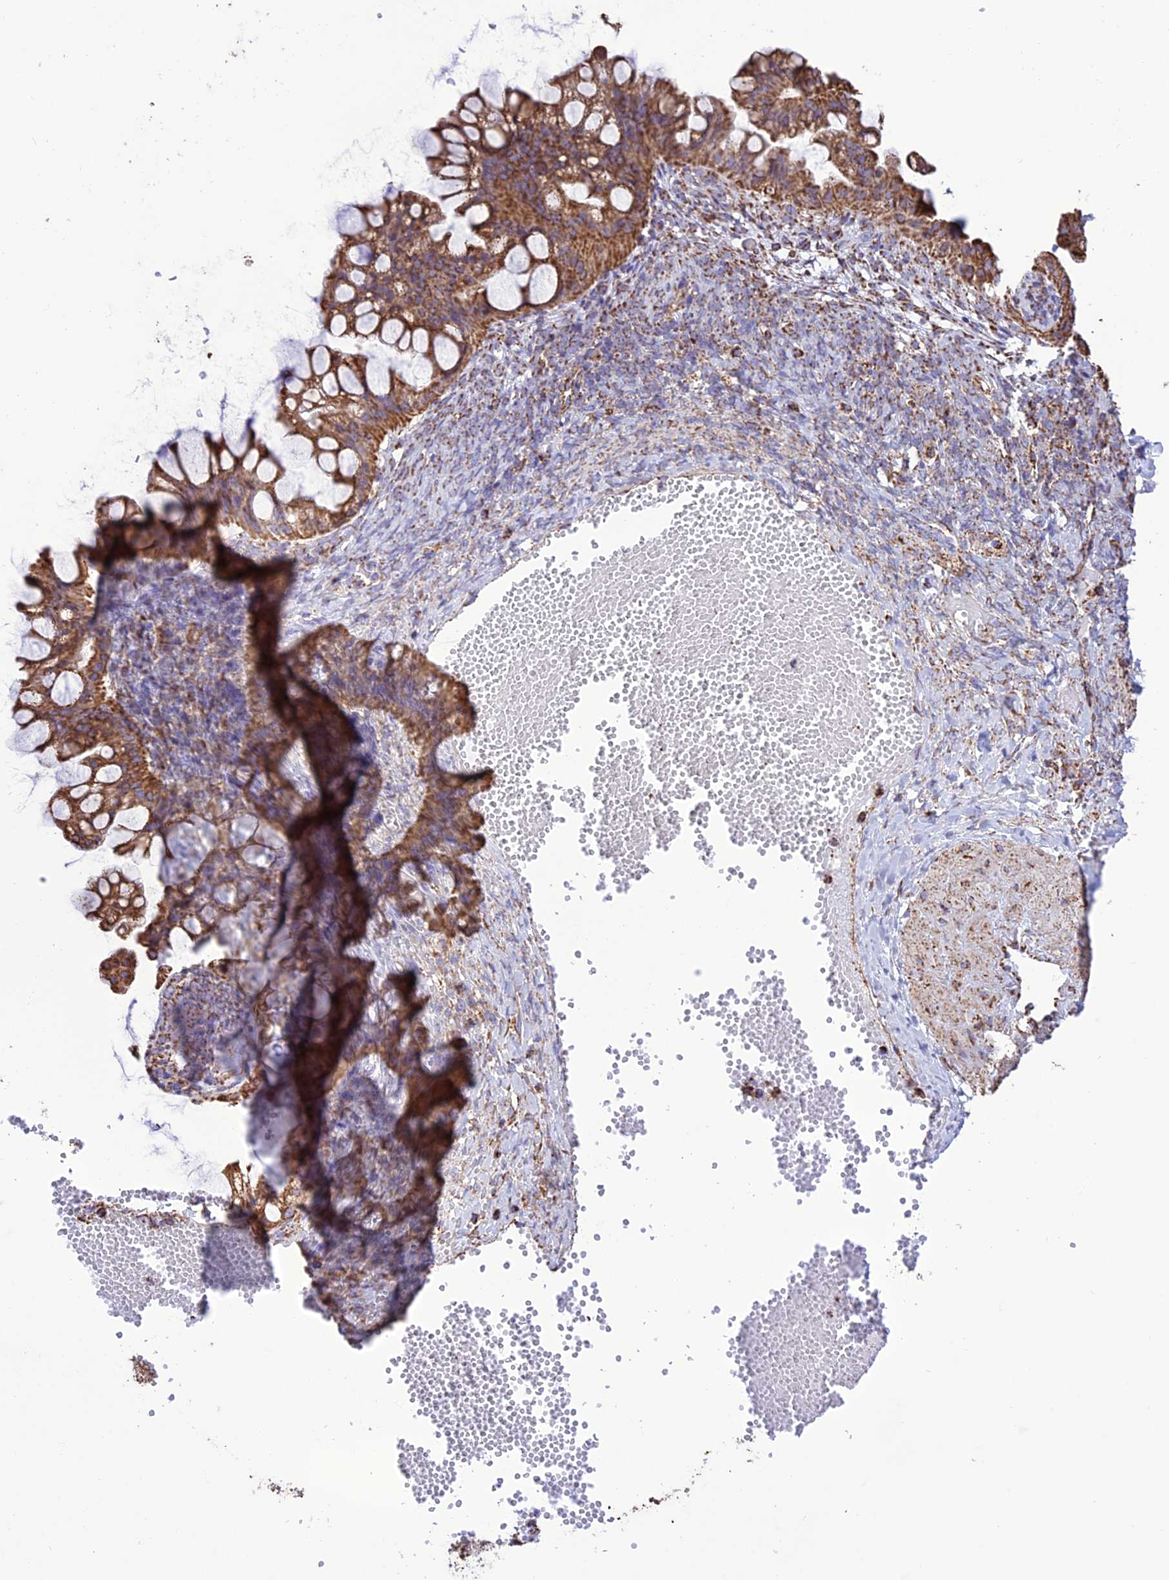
{"staining": {"intensity": "strong", "quantity": ">75%", "location": "cytoplasmic/membranous"}, "tissue": "ovarian cancer", "cell_type": "Tumor cells", "image_type": "cancer", "snomed": [{"axis": "morphology", "description": "Cystadenocarcinoma, mucinous, NOS"}, {"axis": "topography", "description": "Ovary"}], "caption": "About >75% of tumor cells in ovarian mucinous cystadenocarcinoma show strong cytoplasmic/membranous protein staining as visualized by brown immunohistochemical staining.", "gene": "NDUFAF1", "patient": {"sex": "female", "age": 73}}